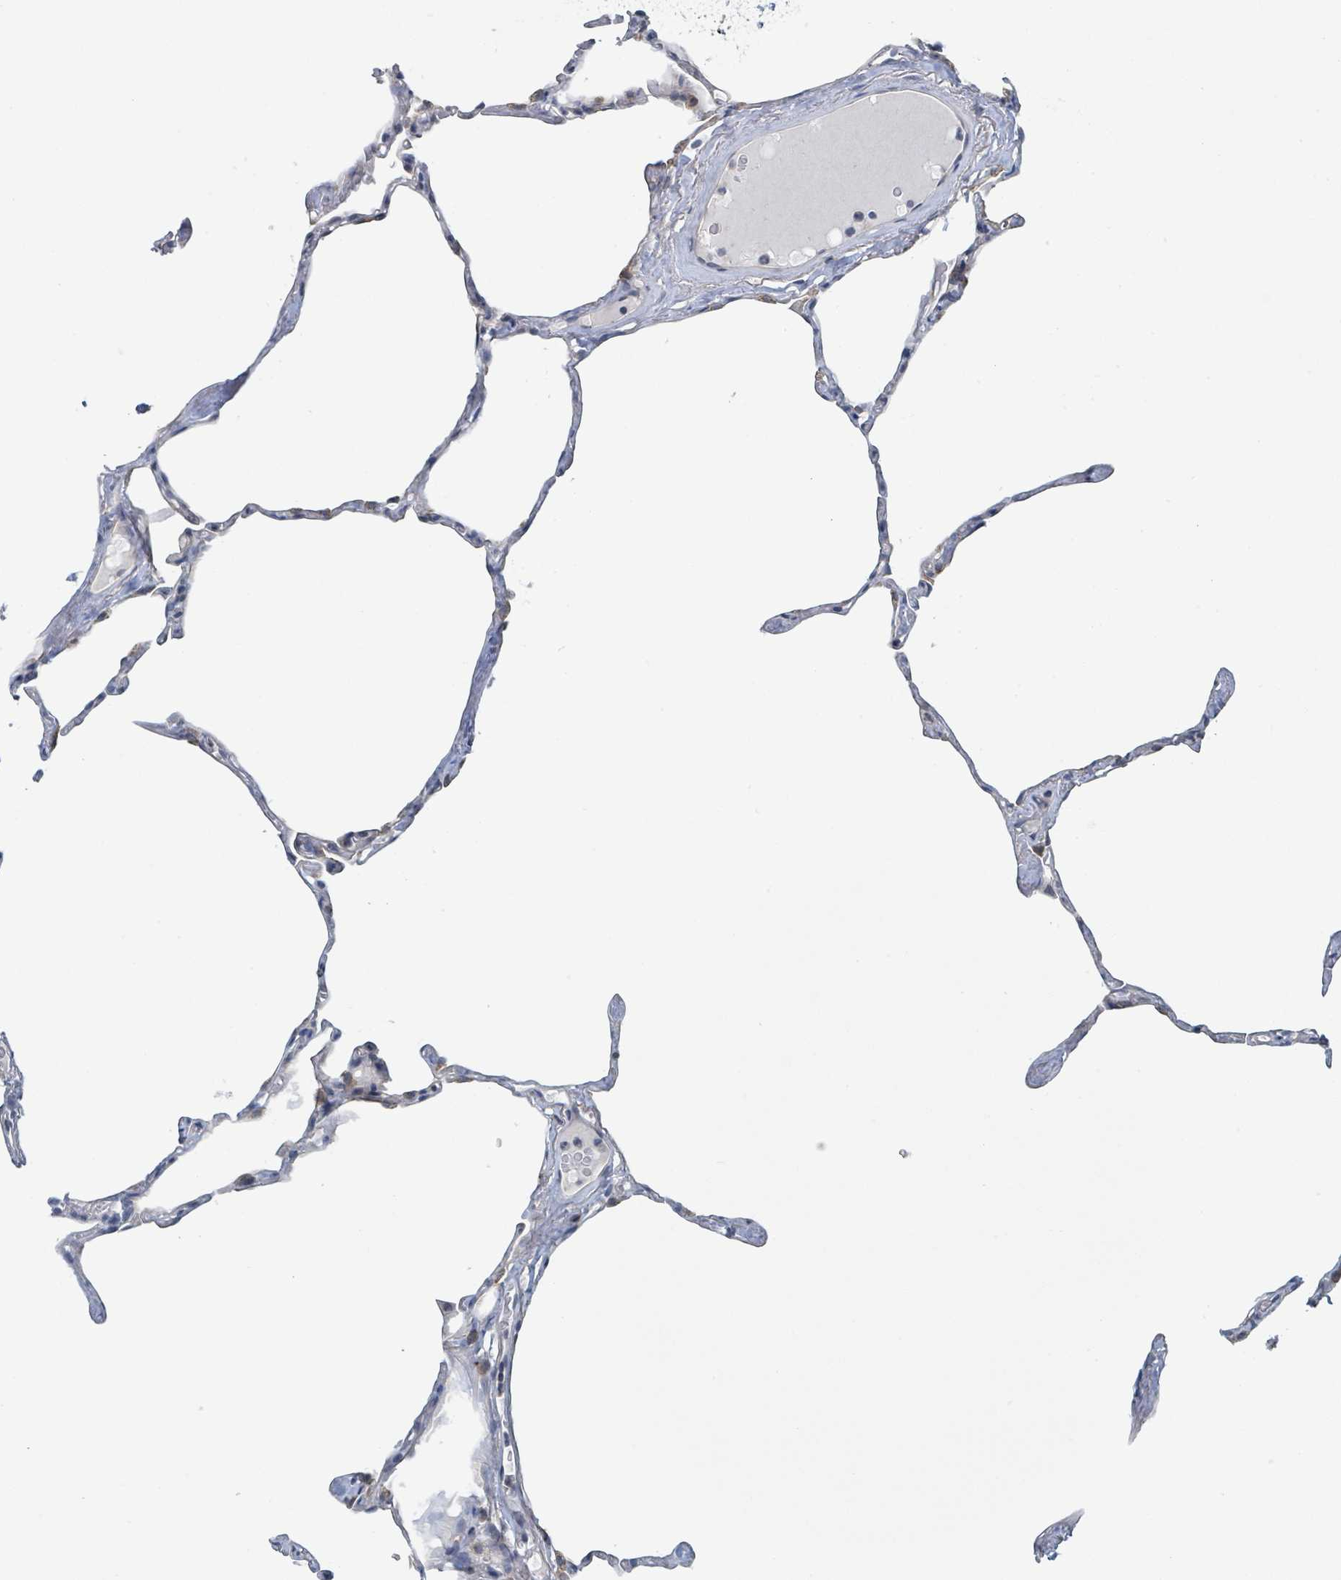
{"staining": {"intensity": "weak", "quantity": "25%-75%", "location": "cytoplasmic/membranous"}, "tissue": "lung", "cell_type": "Alveolar cells", "image_type": "normal", "snomed": [{"axis": "morphology", "description": "Normal tissue, NOS"}, {"axis": "topography", "description": "Lung"}], "caption": "DAB (3,3'-diaminobenzidine) immunohistochemical staining of unremarkable human lung demonstrates weak cytoplasmic/membranous protein expression in approximately 25%-75% of alveolar cells.", "gene": "ANKRD55", "patient": {"sex": "male", "age": 65}}